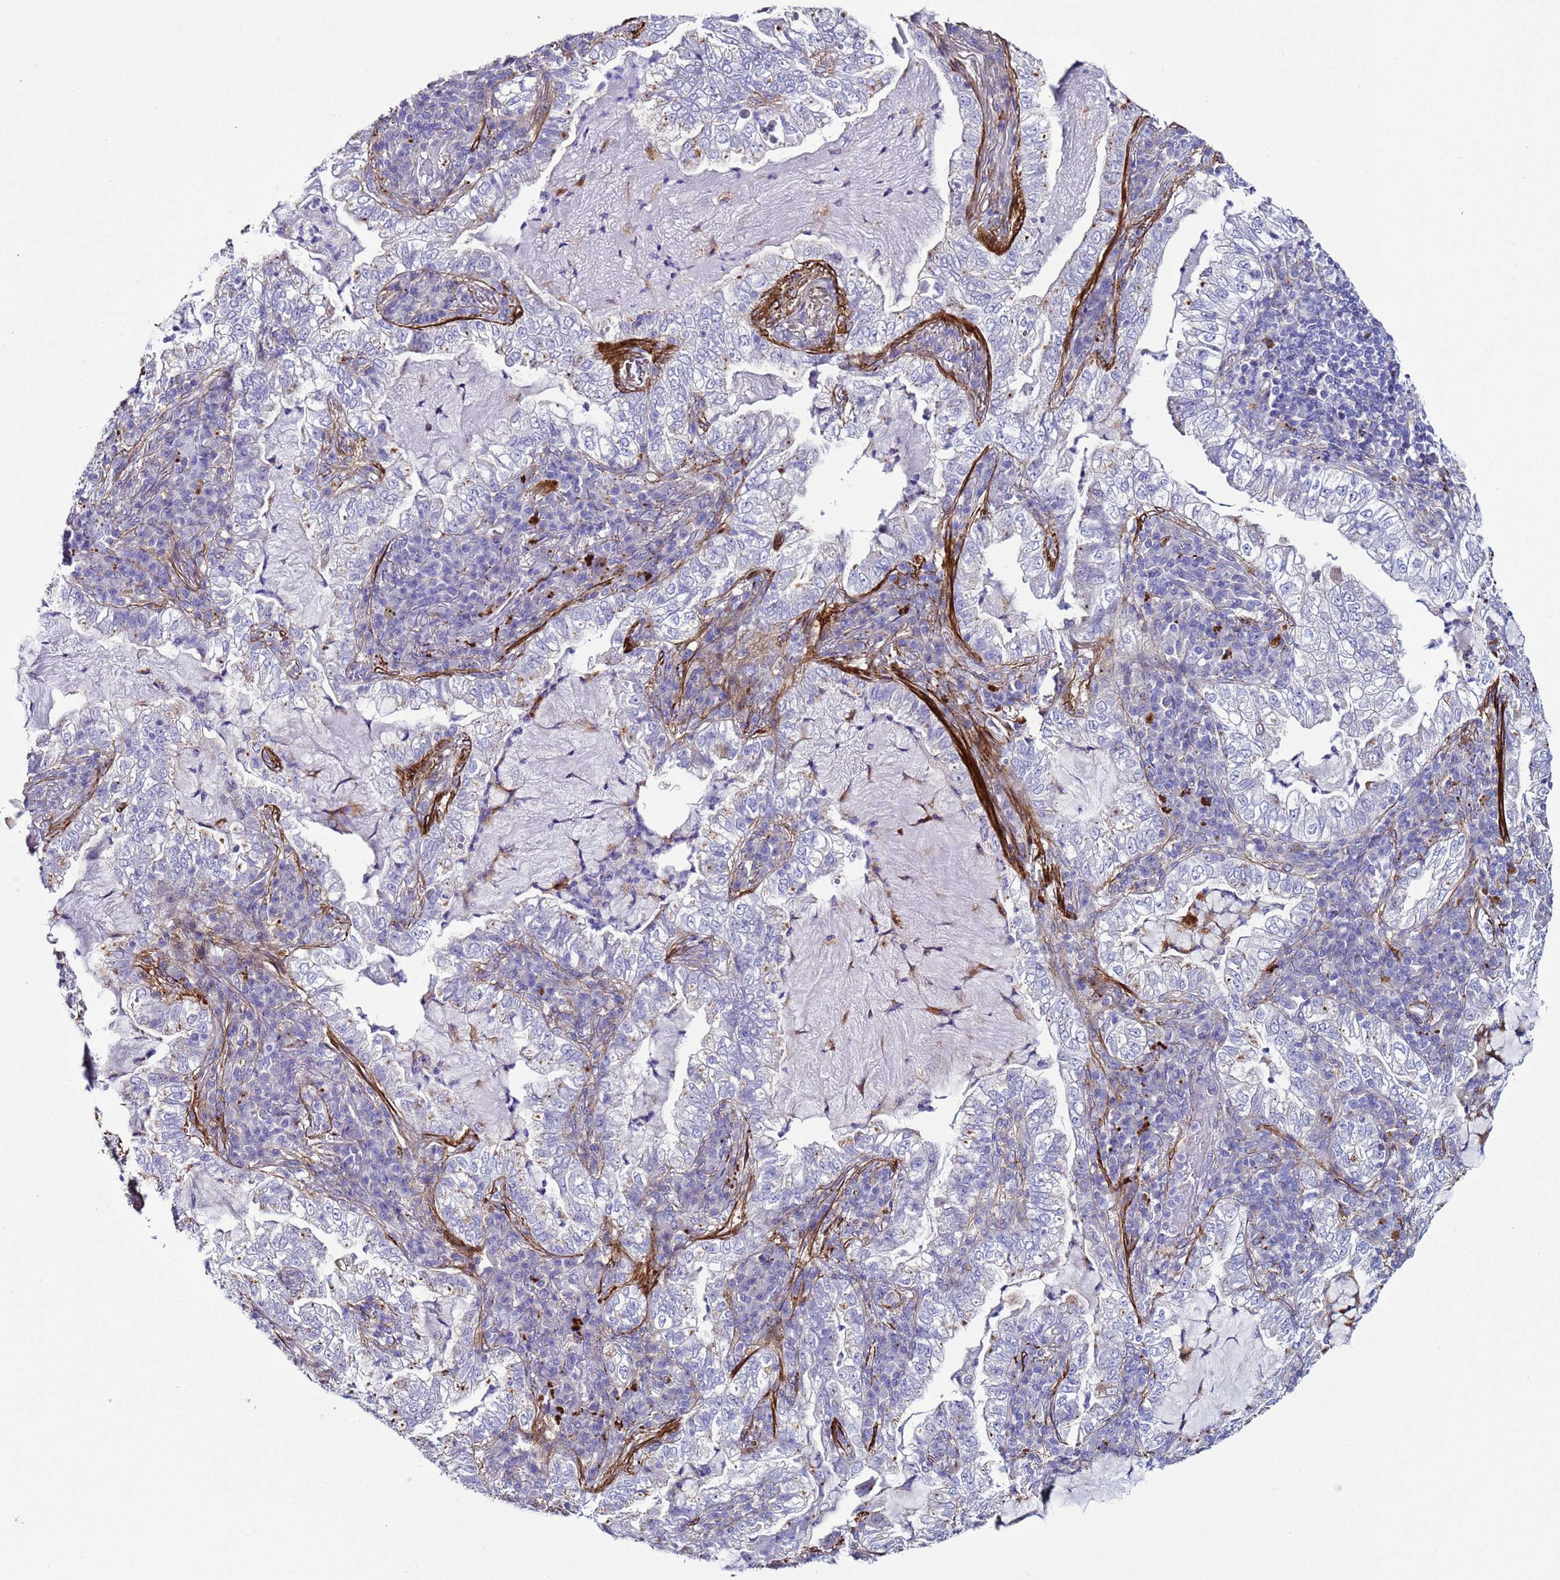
{"staining": {"intensity": "negative", "quantity": "none", "location": "none"}, "tissue": "lung cancer", "cell_type": "Tumor cells", "image_type": "cancer", "snomed": [{"axis": "morphology", "description": "Adenocarcinoma, NOS"}, {"axis": "topography", "description": "Lung"}], "caption": "DAB (3,3'-diaminobenzidine) immunohistochemical staining of human lung cancer displays no significant expression in tumor cells.", "gene": "RABL2B", "patient": {"sex": "female", "age": 73}}